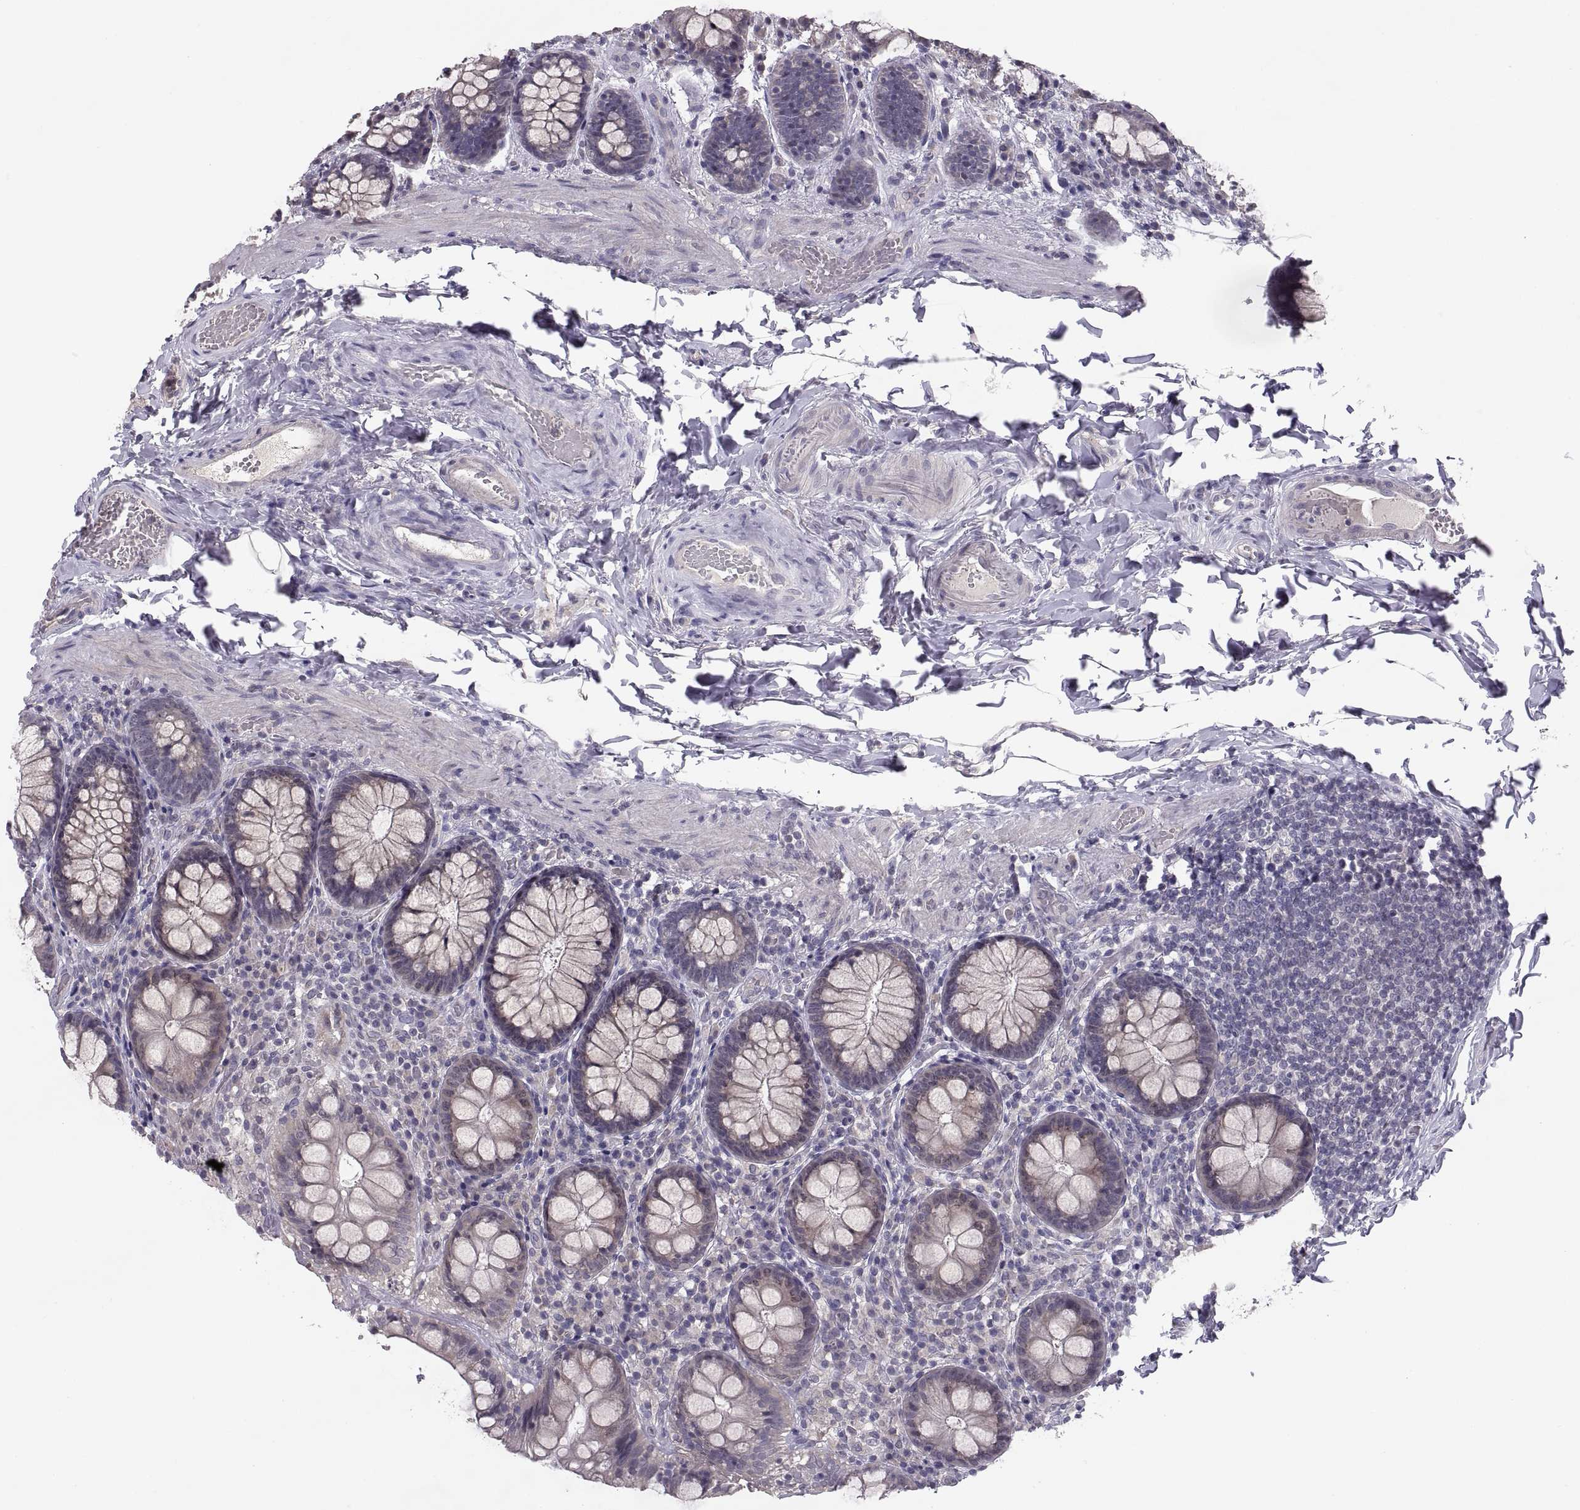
{"staining": {"intensity": "negative", "quantity": "none", "location": "none"}, "tissue": "colon", "cell_type": "Endothelial cells", "image_type": "normal", "snomed": [{"axis": "morphology", "description": "Normal tissue, NOS"}, {"axis": "topography", "description": "Colon"}], "caption": "Image shows no protein expression in endothelial cells of unremarkable colon. (Stains: DAB (3,3'-diaminobenzidine) IHC with hematoxylin counter stain, Microscopy: brightfield microscopy at high magnification).", "gene": "PAX2", "patient": {"sex": "female", "age": 86}}